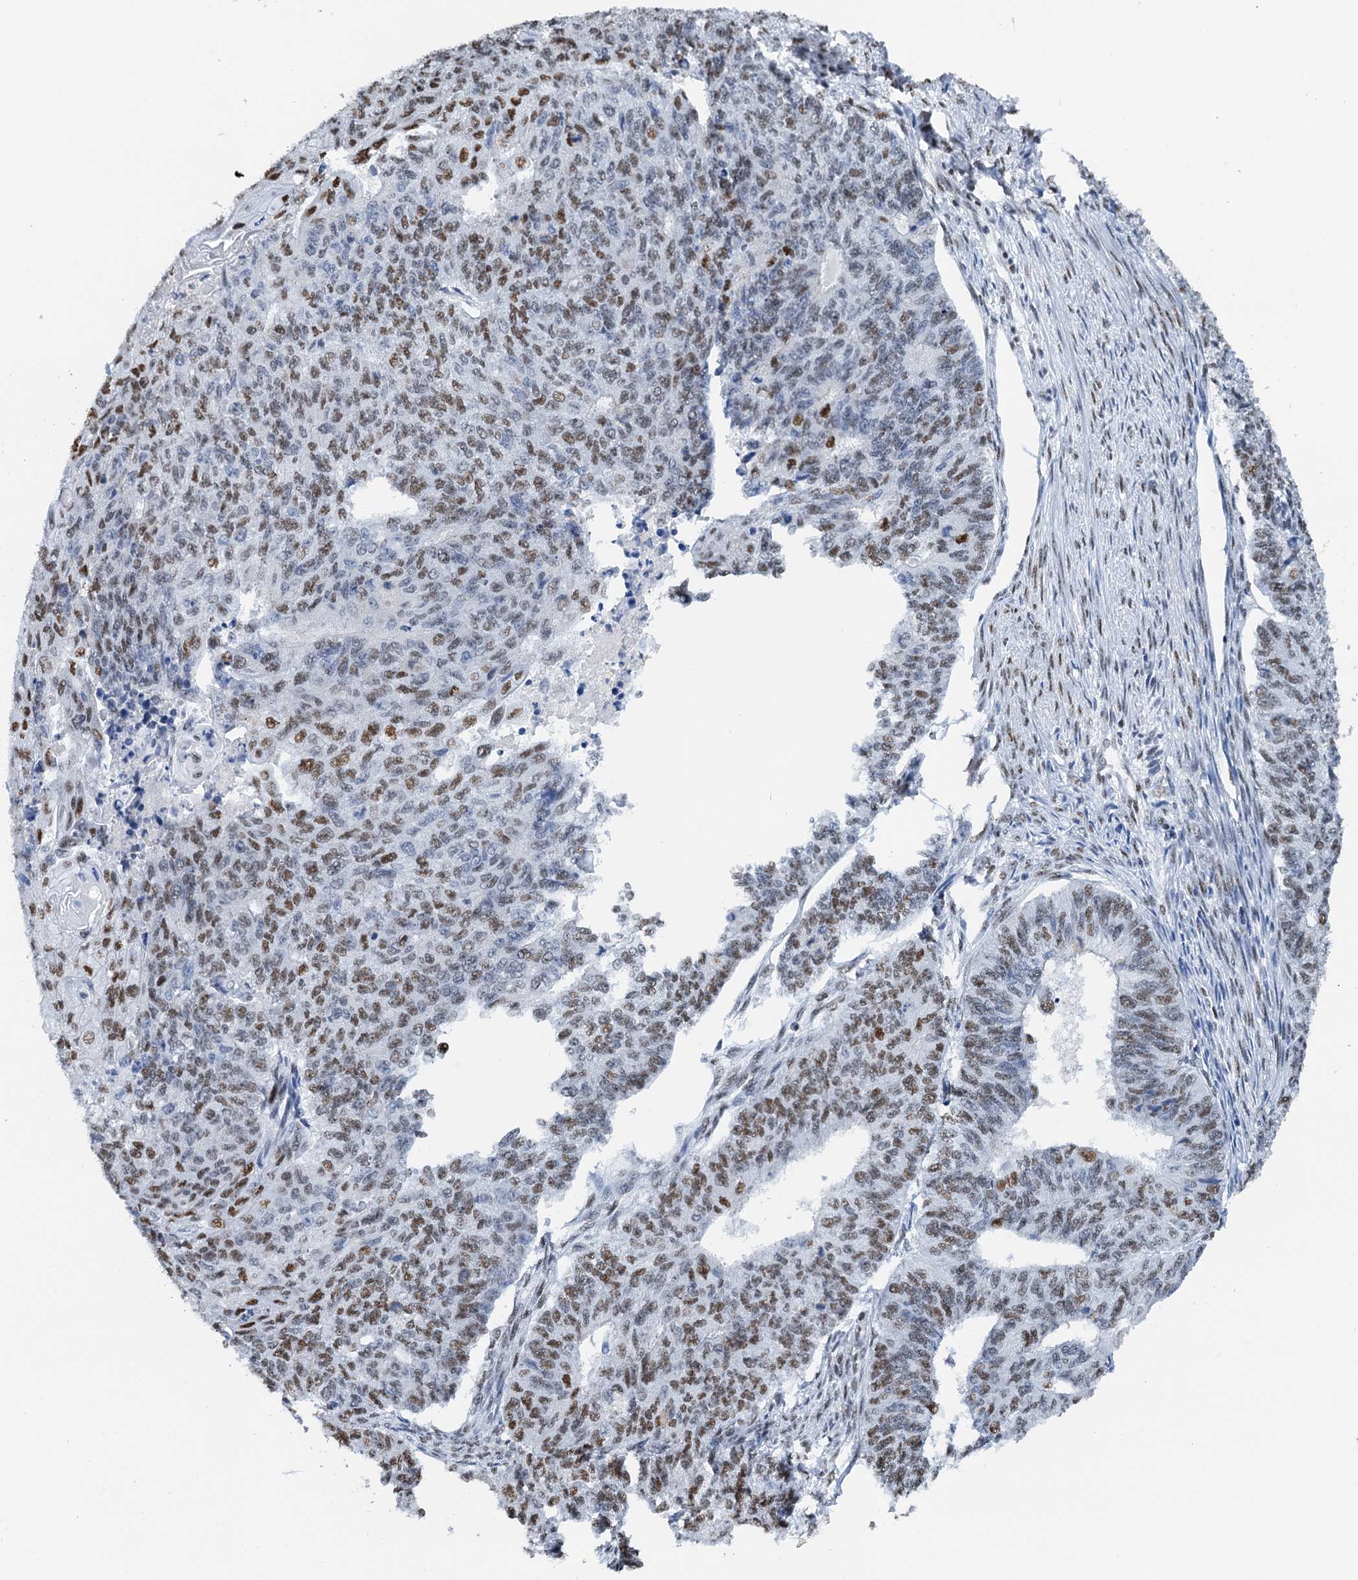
{"staining": {"intensity": "moderate", "quantity": "25%-75%", "location": "nuclear"}, "tissue": "endometrial cancer", "cell_type": "Tumor cells", "image_type": "cancer", "snomed": [{"axis": "morphology", "description": "Adenocarcinoma, NOS"}, {"axis": "topography", "description": "Endometrium"}], "caption": "Immunohistochemistry (DAB) staining of adenocarcinoma (endometrial) exhibits moderate nuclear protein expression in about 25%-75% of tumor cells.", "gene": "SLTM", "patient": {"sex": "female", "age": 32}}